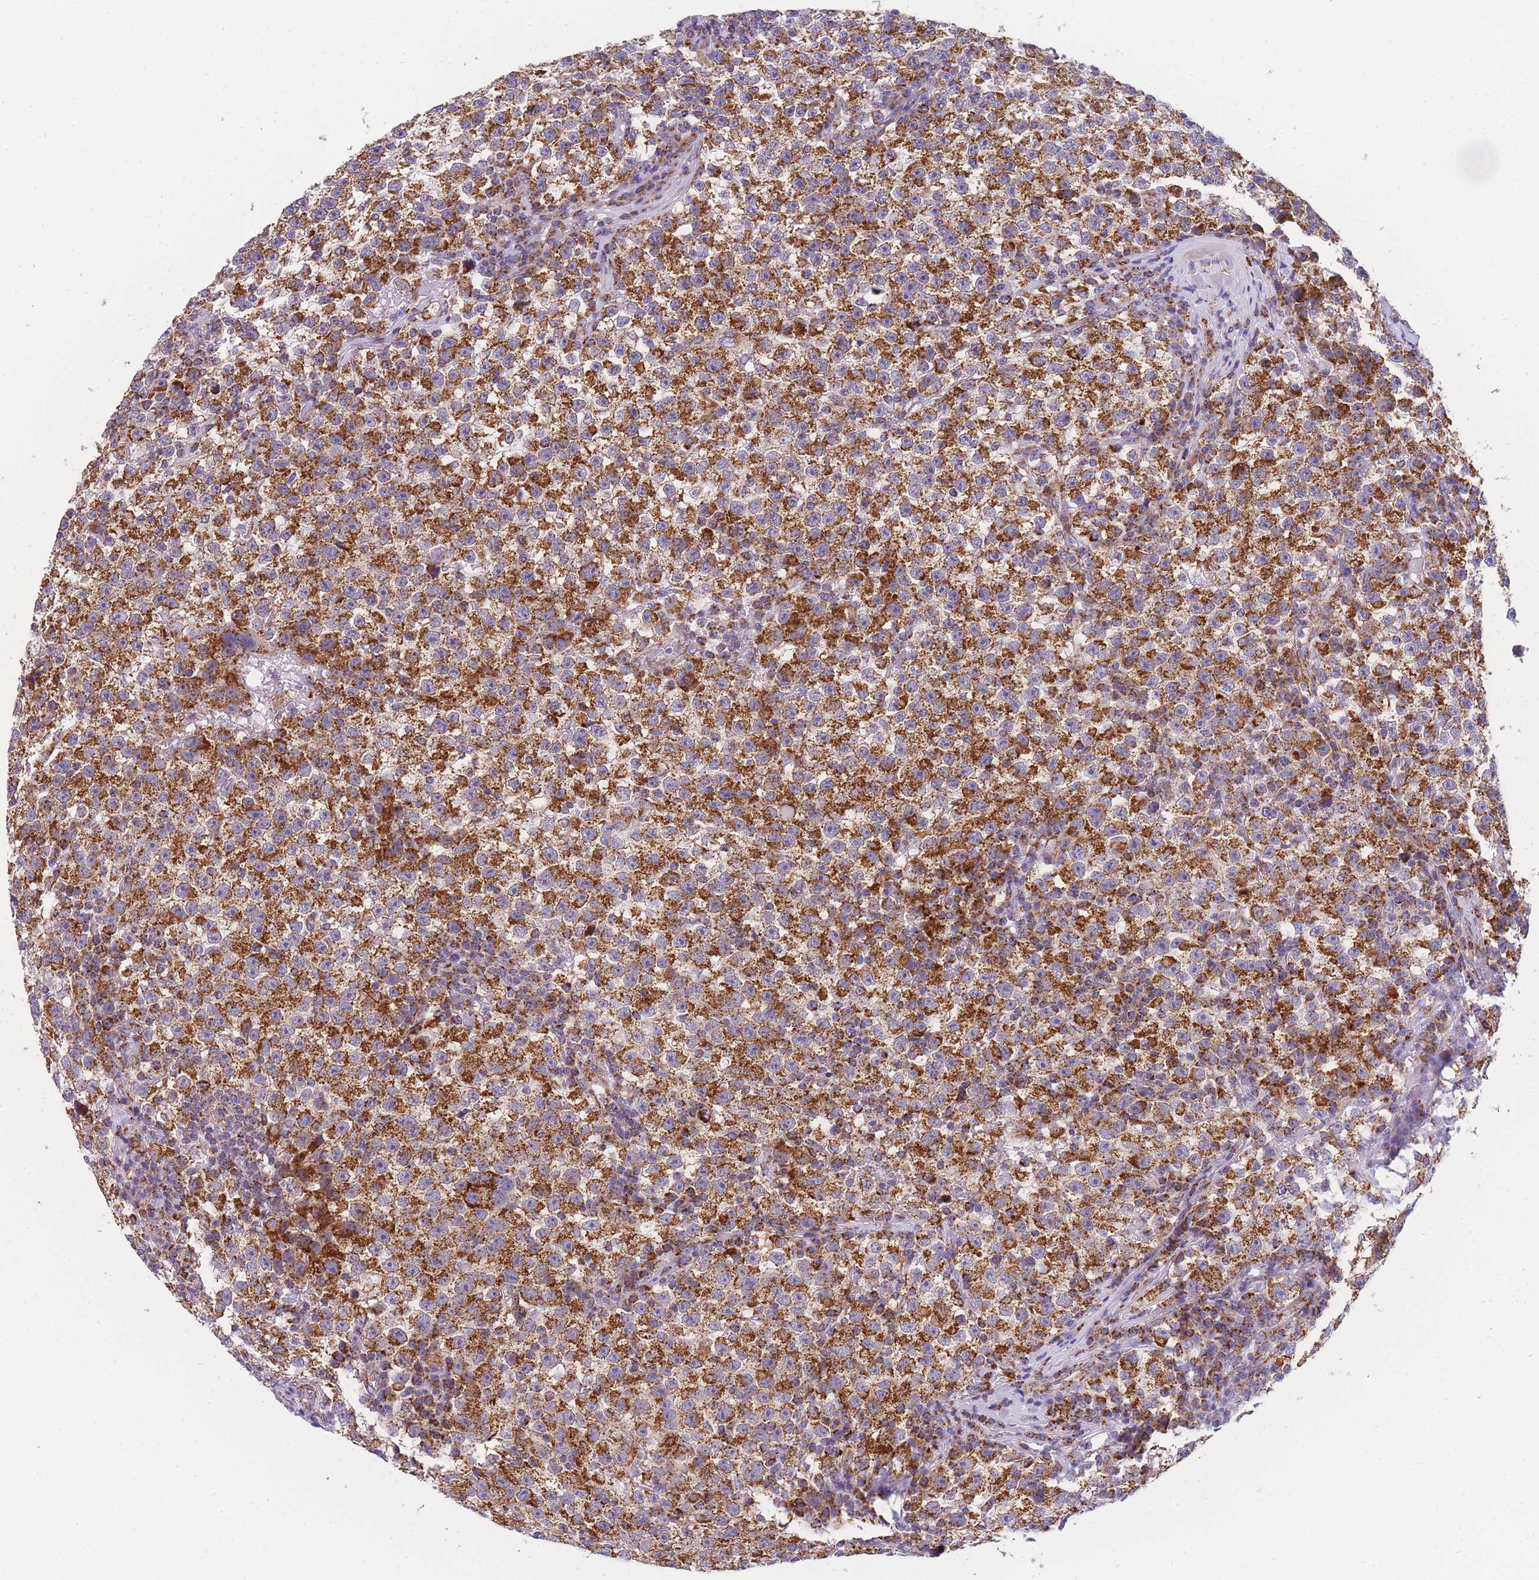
{"staining": {"intensity": "strong", "quantity": ">75%", "location": "cytoplasmic/membranous"}, "tissue": "testis cancer", "cell_type": "Tumor cells", "image_type": "cancer", "snomed": [{"axis": "morphology", "description": "Seminoma, NOS"}, {"axis": "topography", "description": "Testis"}], "caption": "IHC (DAB) staining of human testis seminoma shows strong cytoplasmic/membranous protein staining in approximately >75% of tumor cells.", "gene": "MRPS11", "patient": {"sex": "male", "age": 22}}